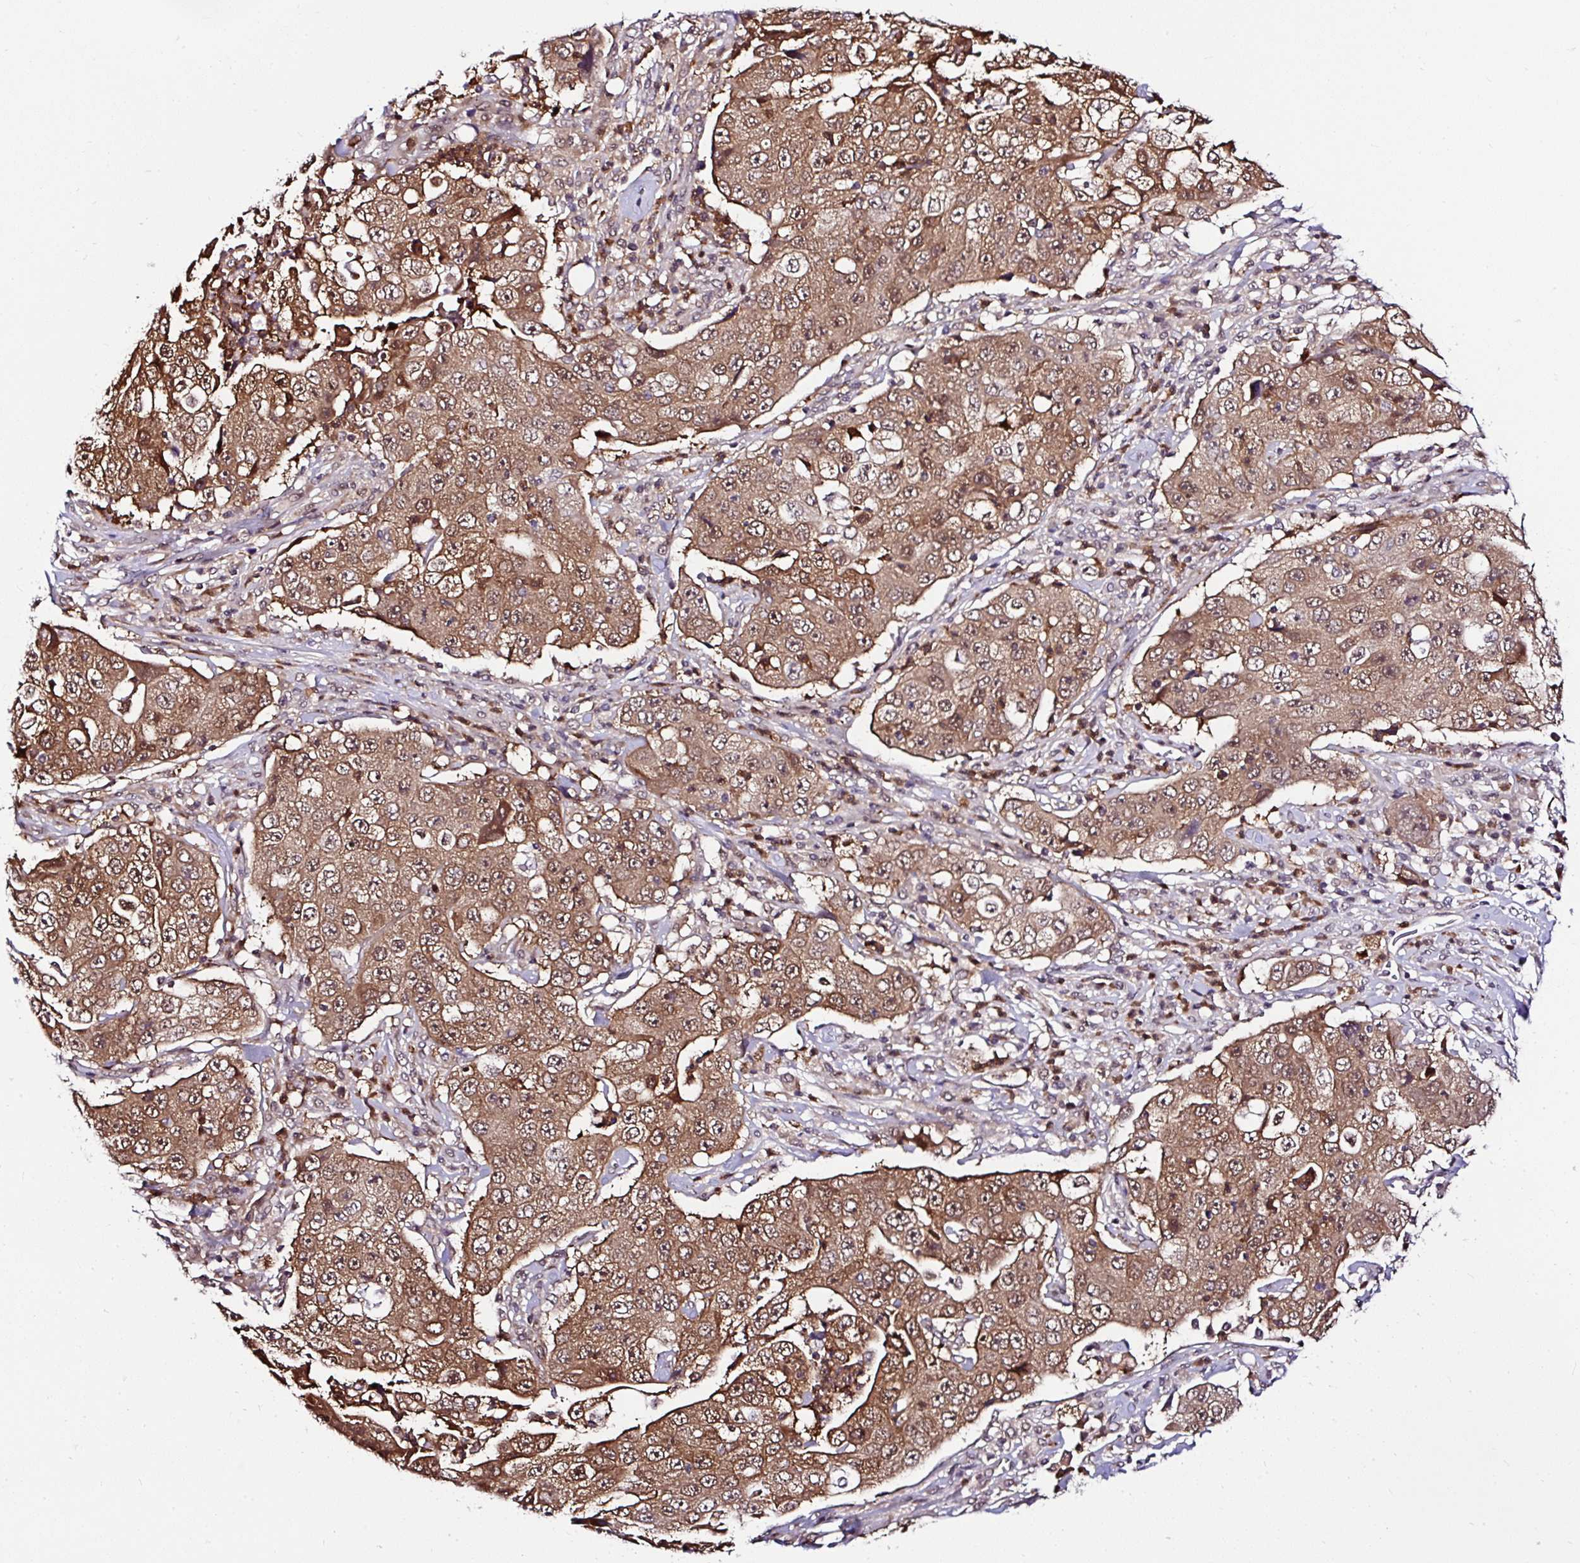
{"staining": {"intensity": "moderate", "quantity": ">75%", "location": "cytoplasmic/membranous"}, "tissue": "lung cancer", "cell_type": "Tumor cells", "image_type": "cancer", "snomed": [{"axis": "morphology", "description": "Squamous cell carcinoma, NOS"}, {"axis": "topography", "description": "Lung"}], "caption": "Protein expression analysis of human lung cancer reveals moderate cytoplasmic/membranous staining in approximately >75% of tumor cells.", "gene": "PIN4", "patient": {"sex": "male", "age": 64}}